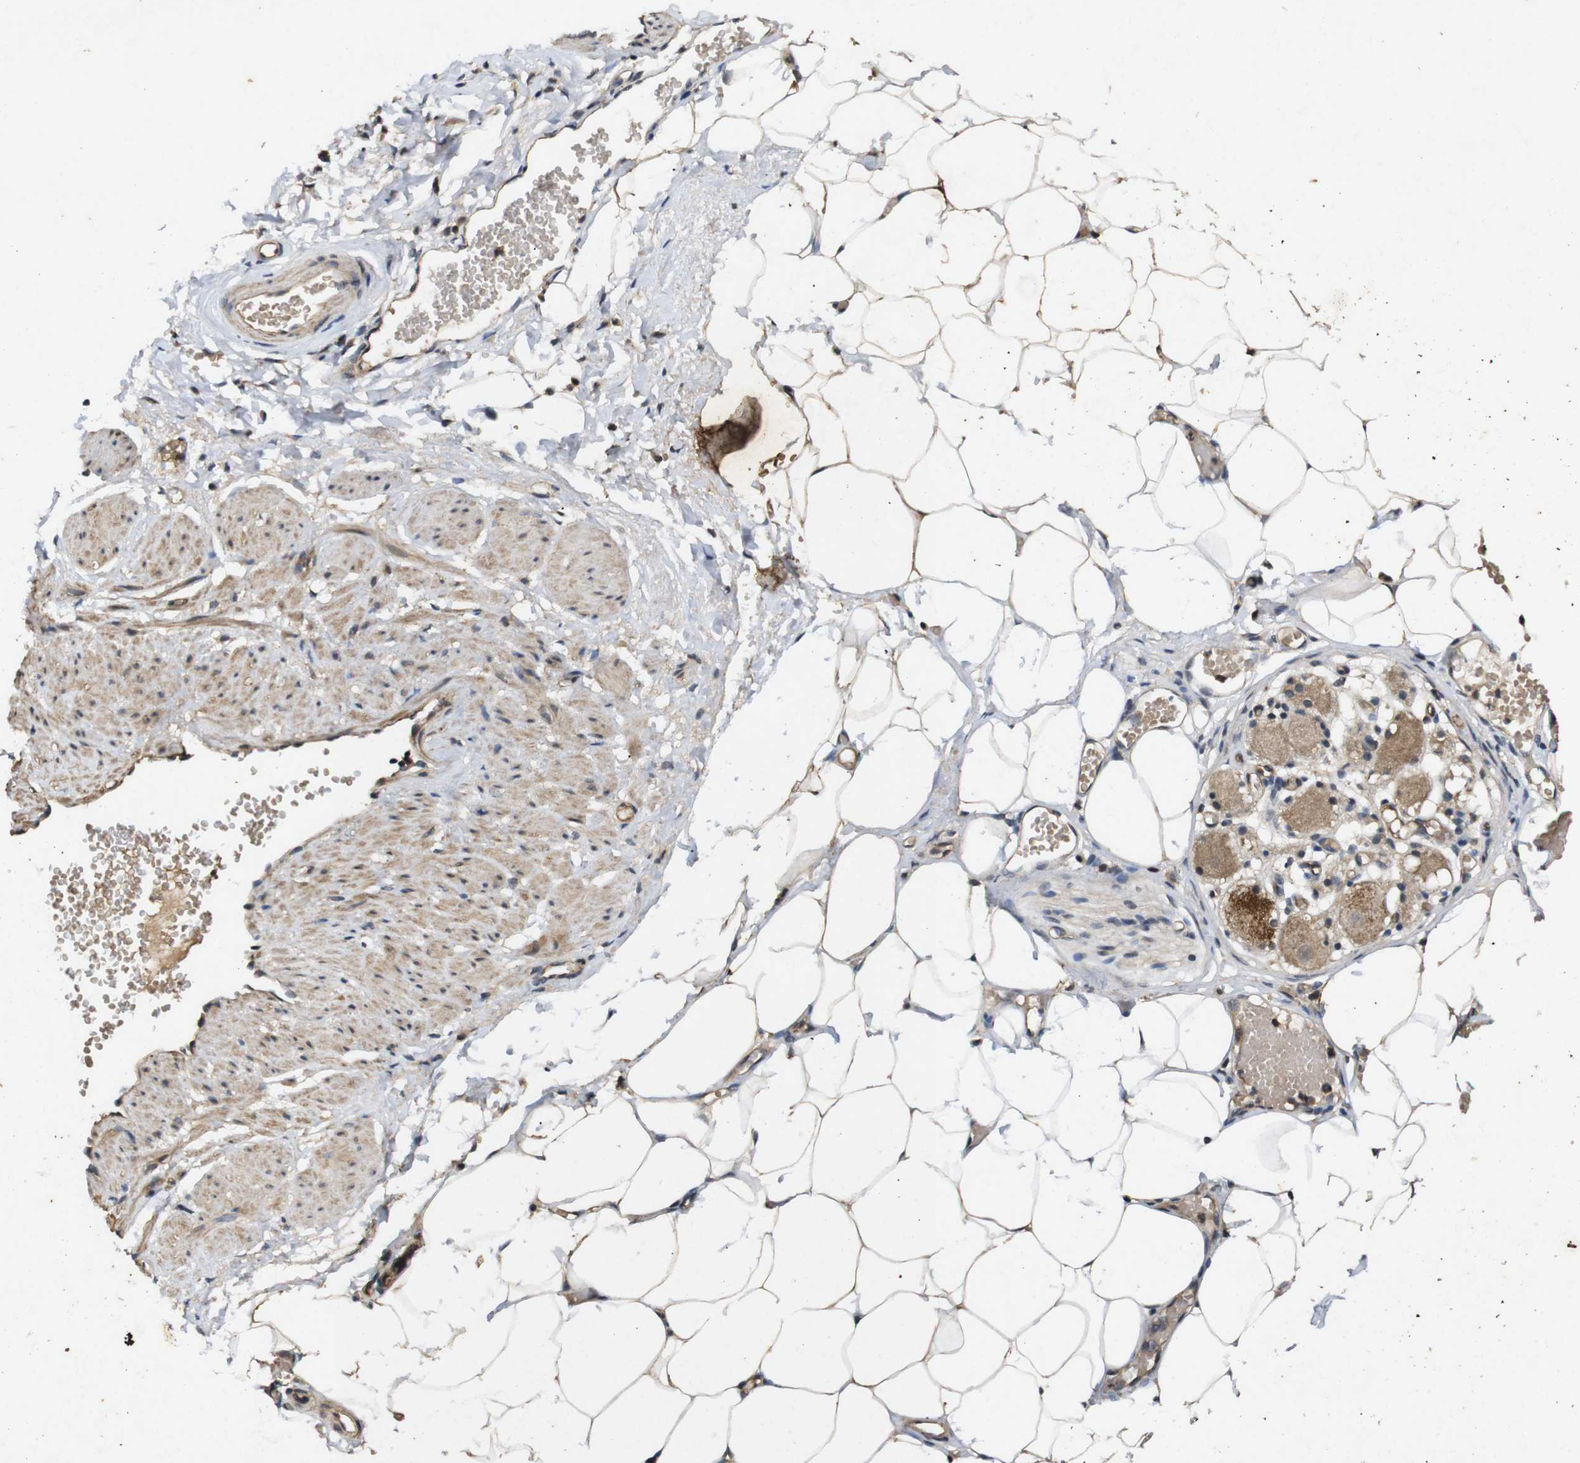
{"staining": {"intensity": "strong", "quantity": ">75%", "location": "cytoplasmic/membranous"}, "tissue": "adipose tissue", "cell_type": "Adipocytes", "image_type": "normal", "snomed": [{"axis": "morphology", "description": "Normal tissue, NOS"}, {"axis": "topography", "description": "Soft tissue"}, {"axis": "topography", "description": "Vascular tissue"}], "caption": "Adipose tissue stained with IHC demonstrates strong cytoplasmic/membranous positivity in approximately >75% of adipocytes.", "gene": "RIPK1", "patient": {"sex": "female", "age": 35}}